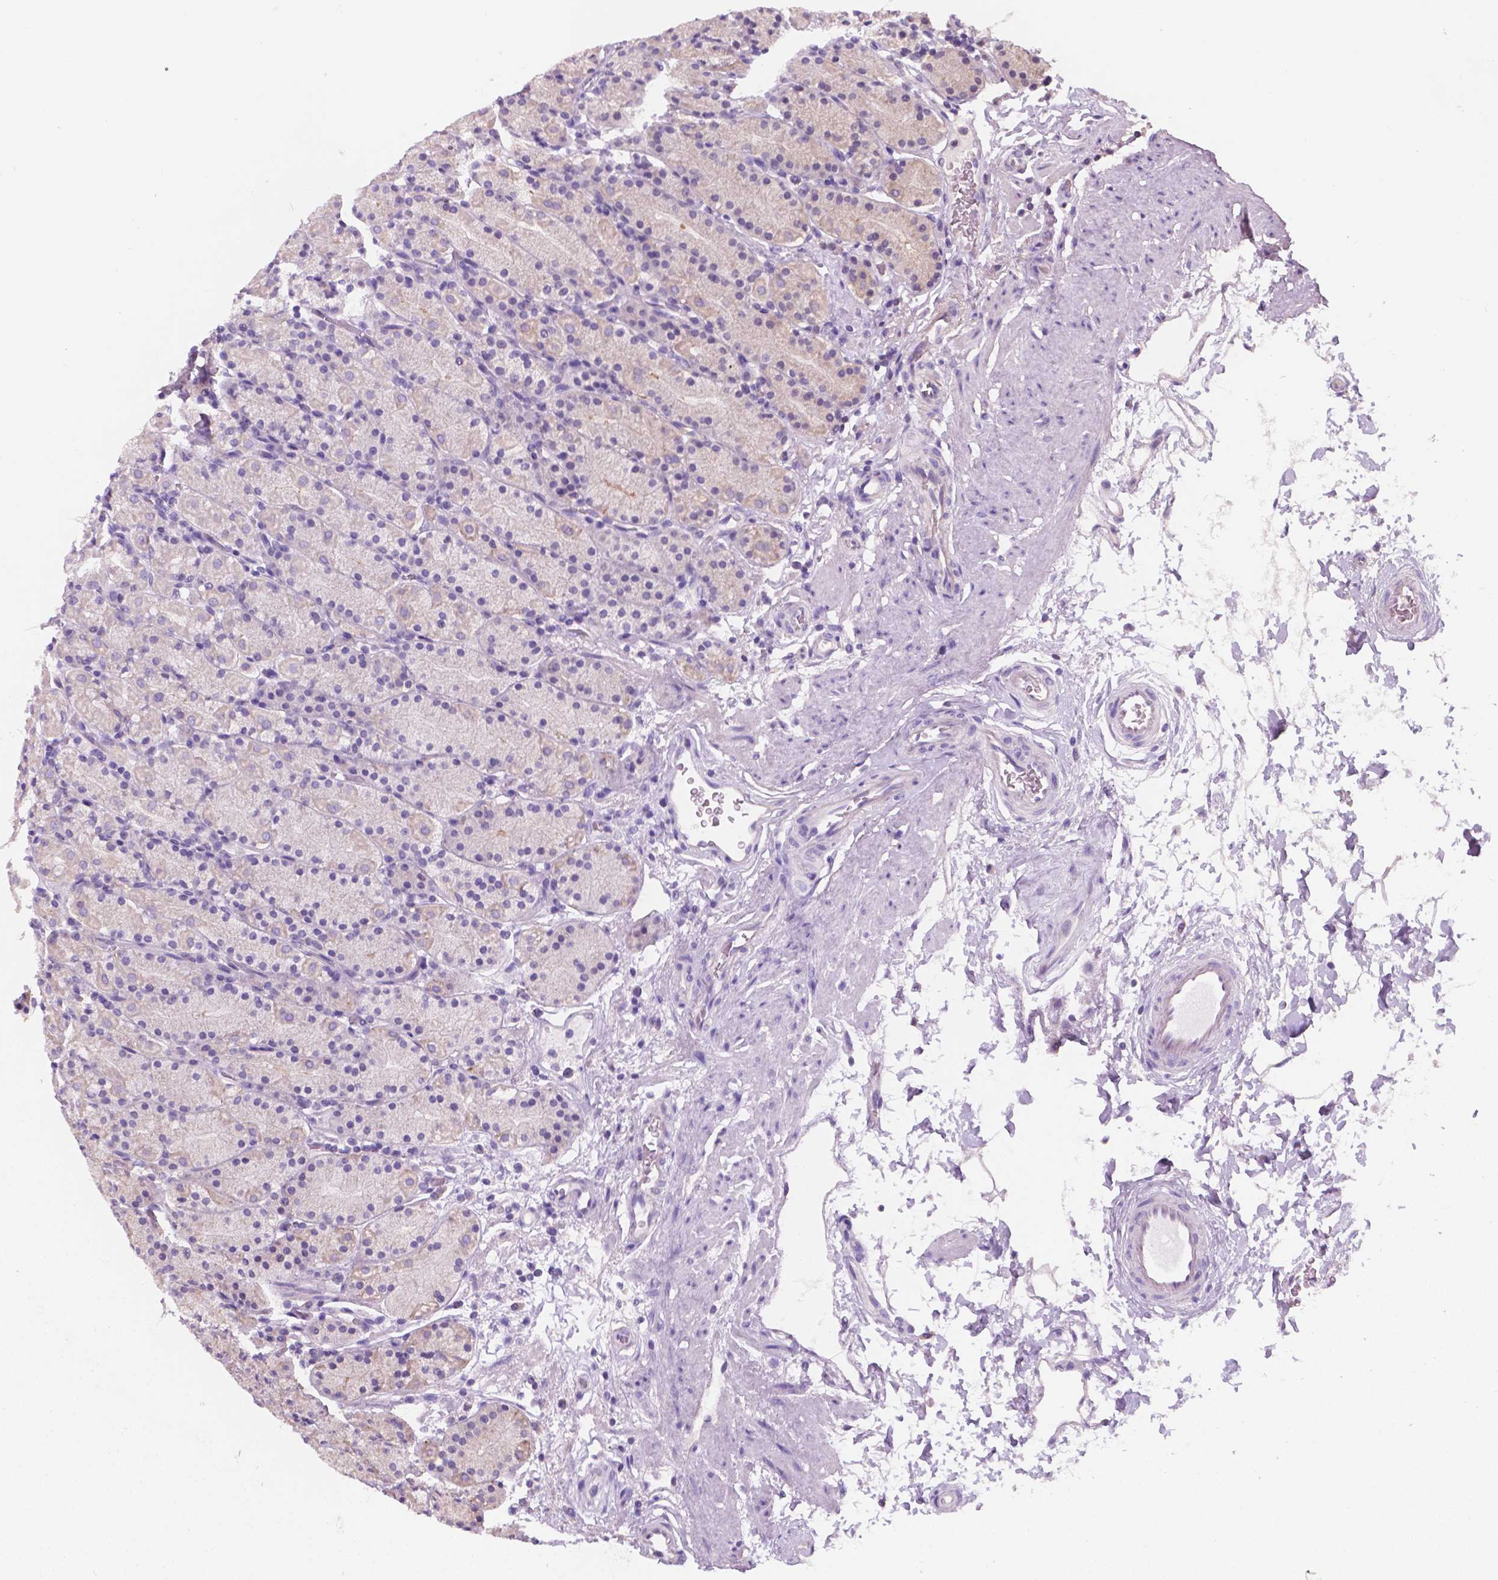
{"staining": {"intensity": "negative", "quantity": "none", "location": "none"}, "tissue": "stomach", "cell_type": "Glandular cells", "image_type": "normal", "snomed": [{"axis": "morphology", "description": "Normal tissue, NOS"}, {"axis": "topography", "description": "Stomach, upper"}, {"axis": "topography", "description": "Stomach"}], "caption": "Immunohistochemistry of normal human stomach shows no expression in glandular cells.", "gene": "SBSN", "patient": {"sex": "male", "age": 62}}